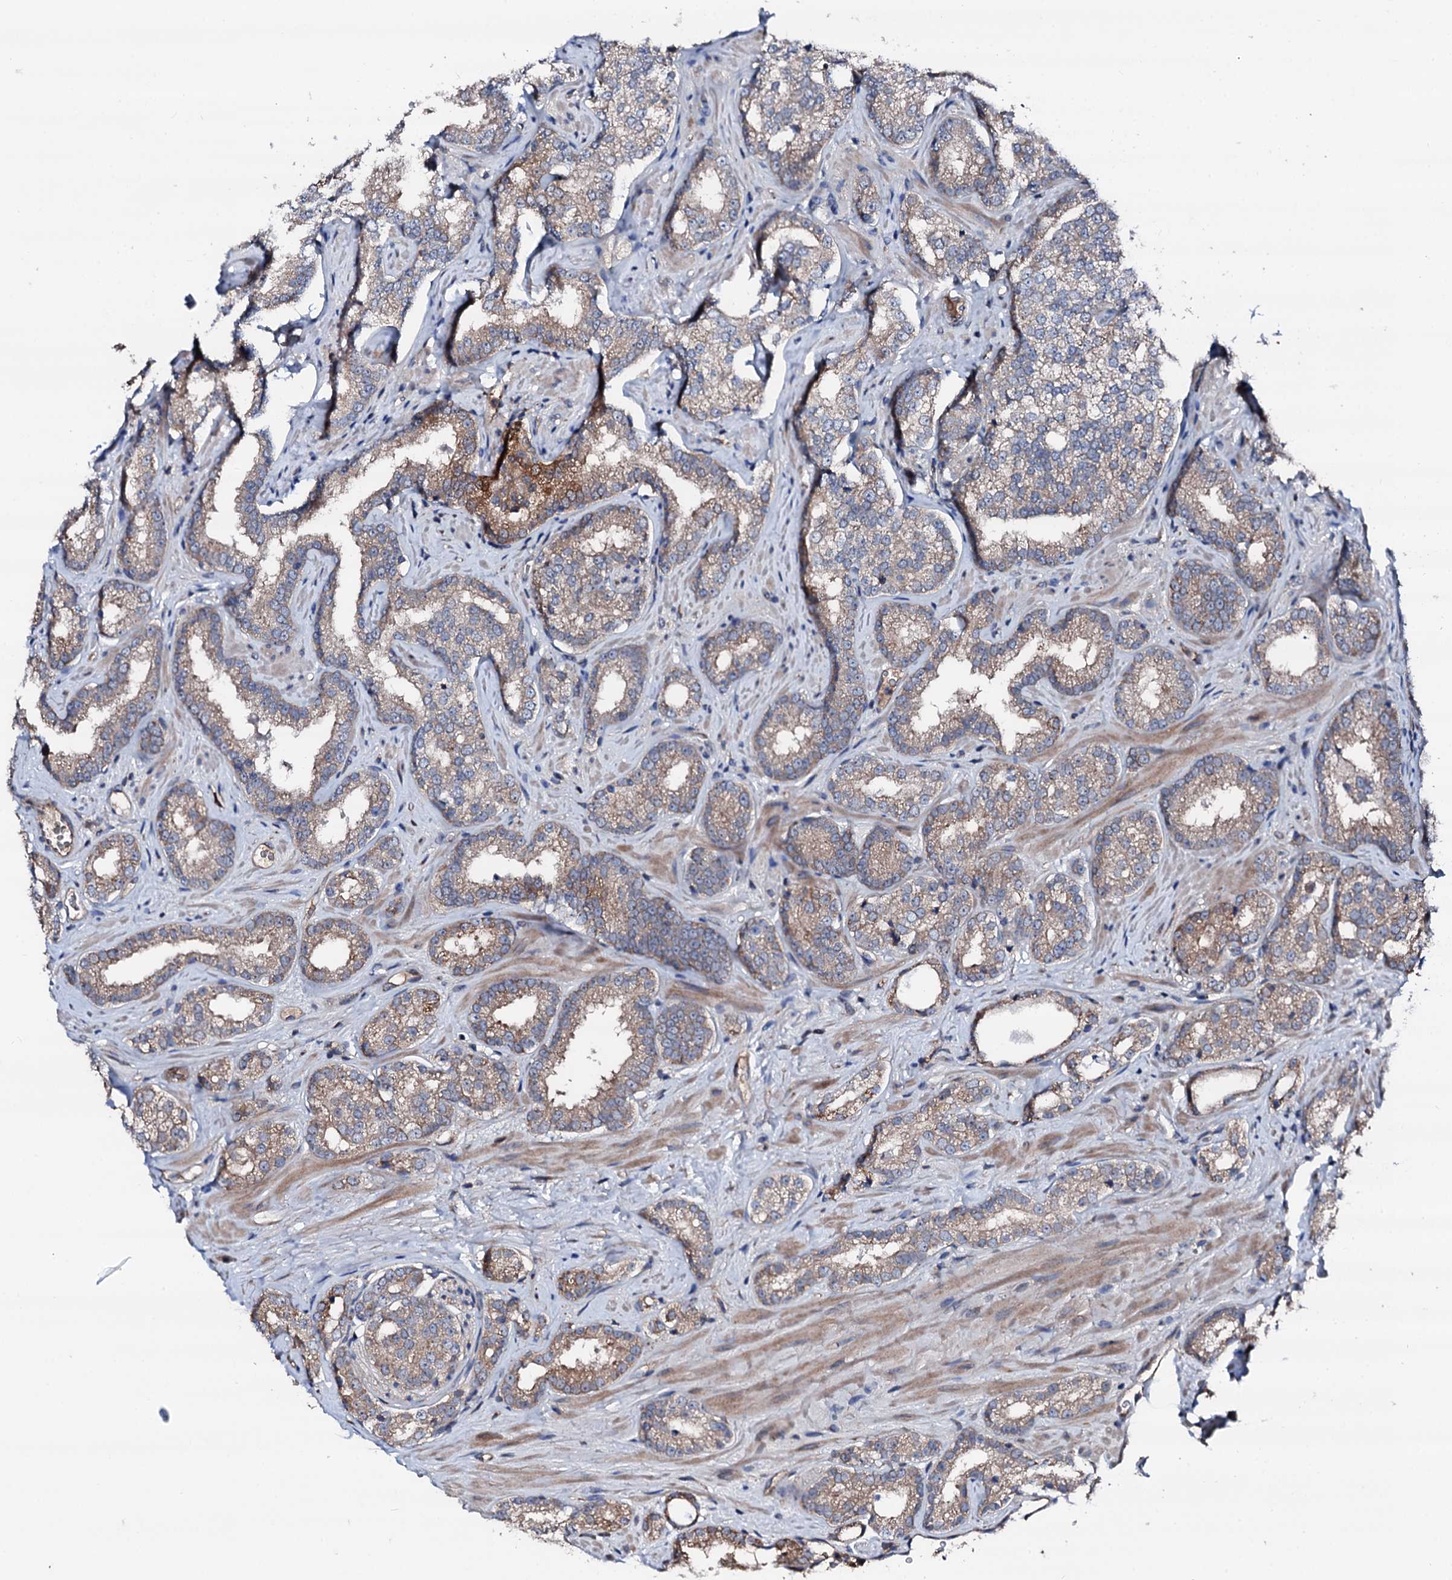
{"staining": {"intensity": "weak", "quantity": ">75%", "location": "cytoplasmic/membranous"}, "tissue": "prostate cancer", "cell_type": "Tumor cells", "image_type": "cancer", "snomed": [{"axis": "morphology", "description": "Normal tissue, NOS"}, {"axis": "morphology", "description": "Adenocarcinoma, High grade"}, {"axis": "topography", "description": "Prostate"}], "caption": "A brown stain highlights weak cytoplasmic/membranous expression of a protein in prostate cancer tumor cells.", "gene": "TRAFD1", "patient": {"sex": "male", "age": 83}}